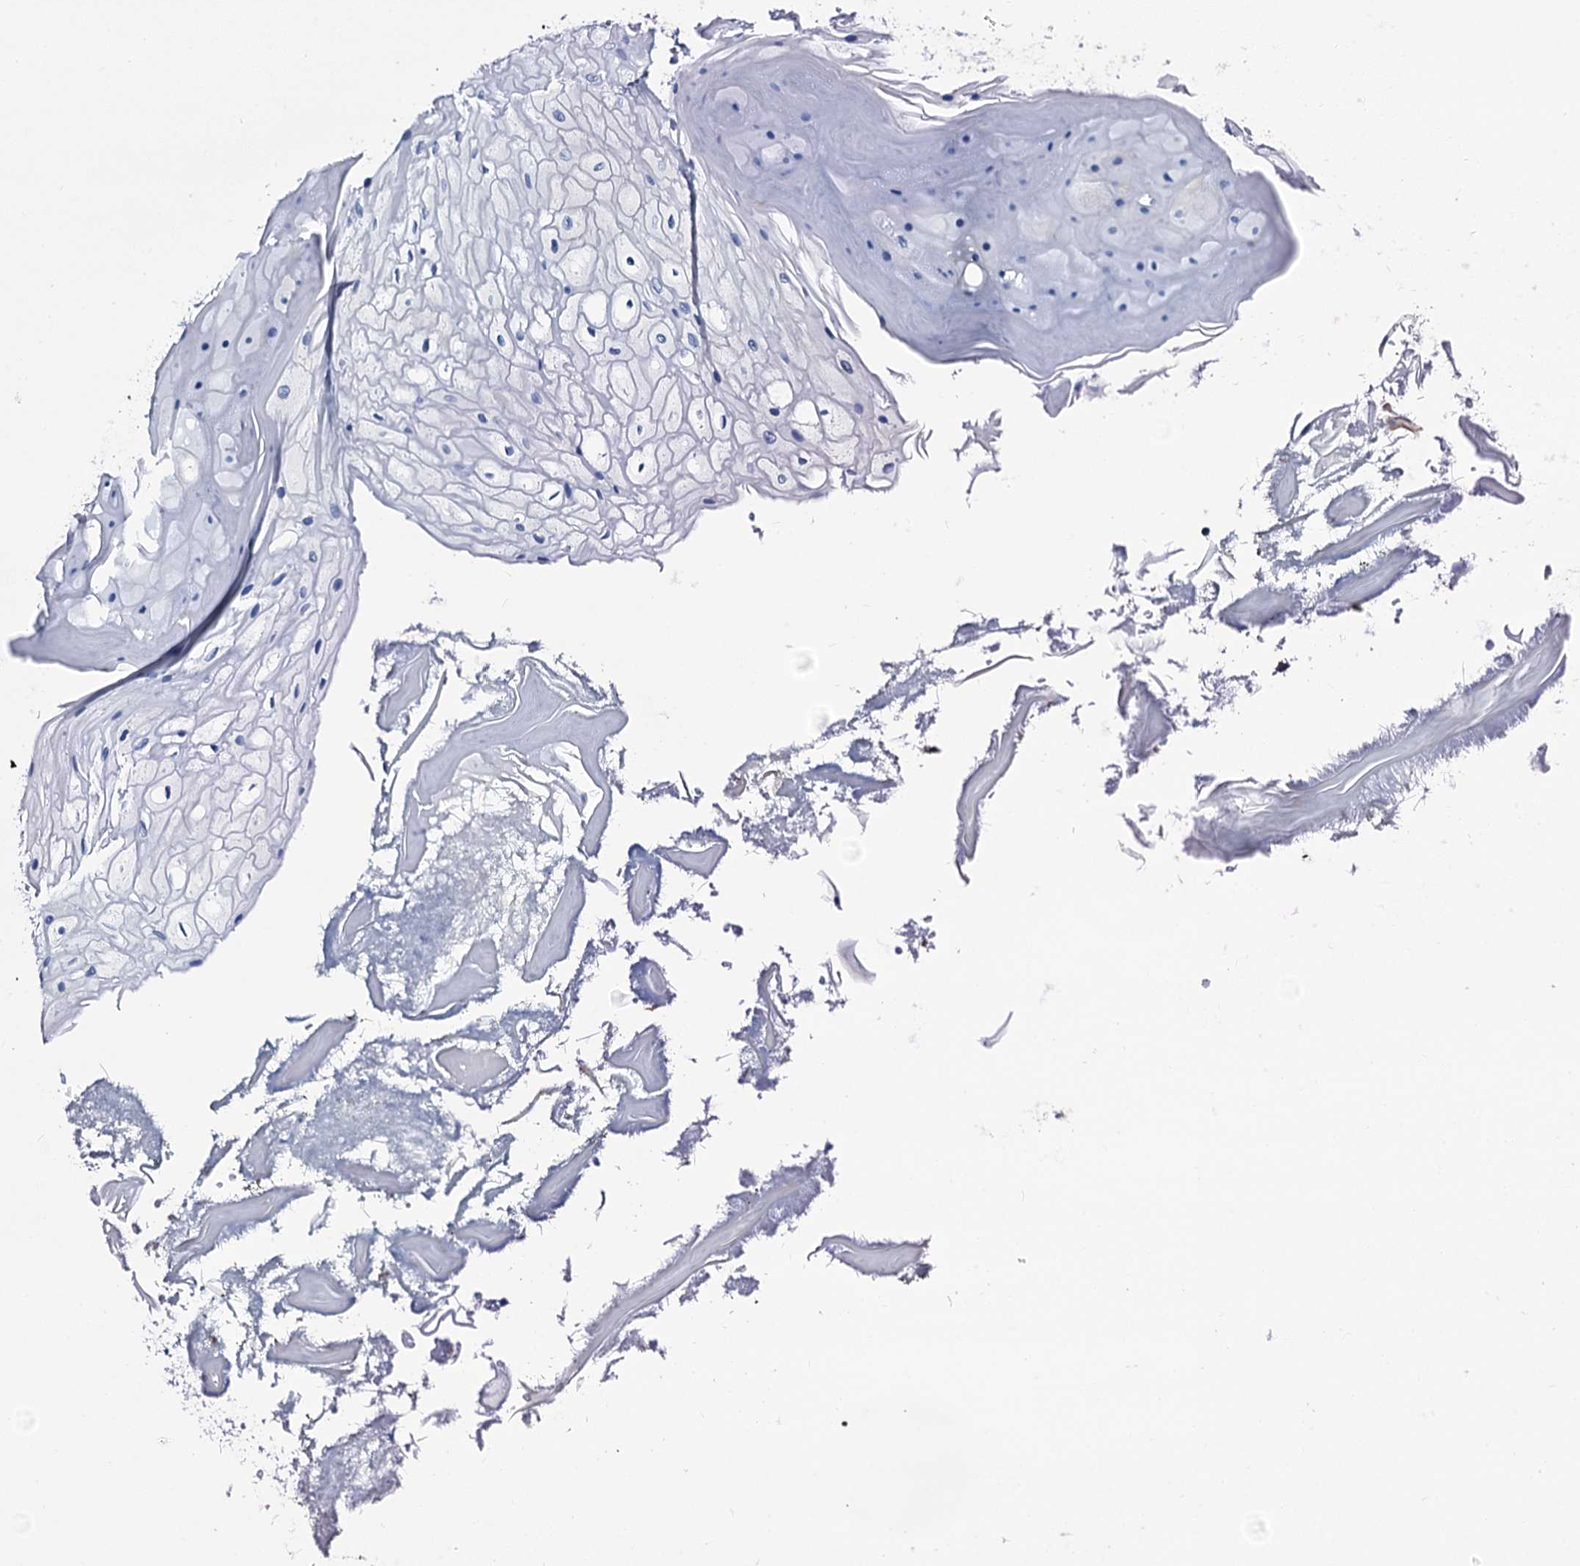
{"staining": {"intensity": "negative", "quantity": "none", "location": "none"}, "tissue": "oral mucosa", "cell_type": "Squamous epithelial cells", "image_type": "normal", "snomed": [{"axis": "morphology", "description": "Normal tissue, NOS"}, {"axis": "topography", "description": "Oral tissue"}], "caption": "DAB immunohistochemical staining of normal human oral mucosa reveals no significant expression in squamous epithelial cells.", "gene": "SLC4A7", "patient": {"sex": "female", "age": 80}}